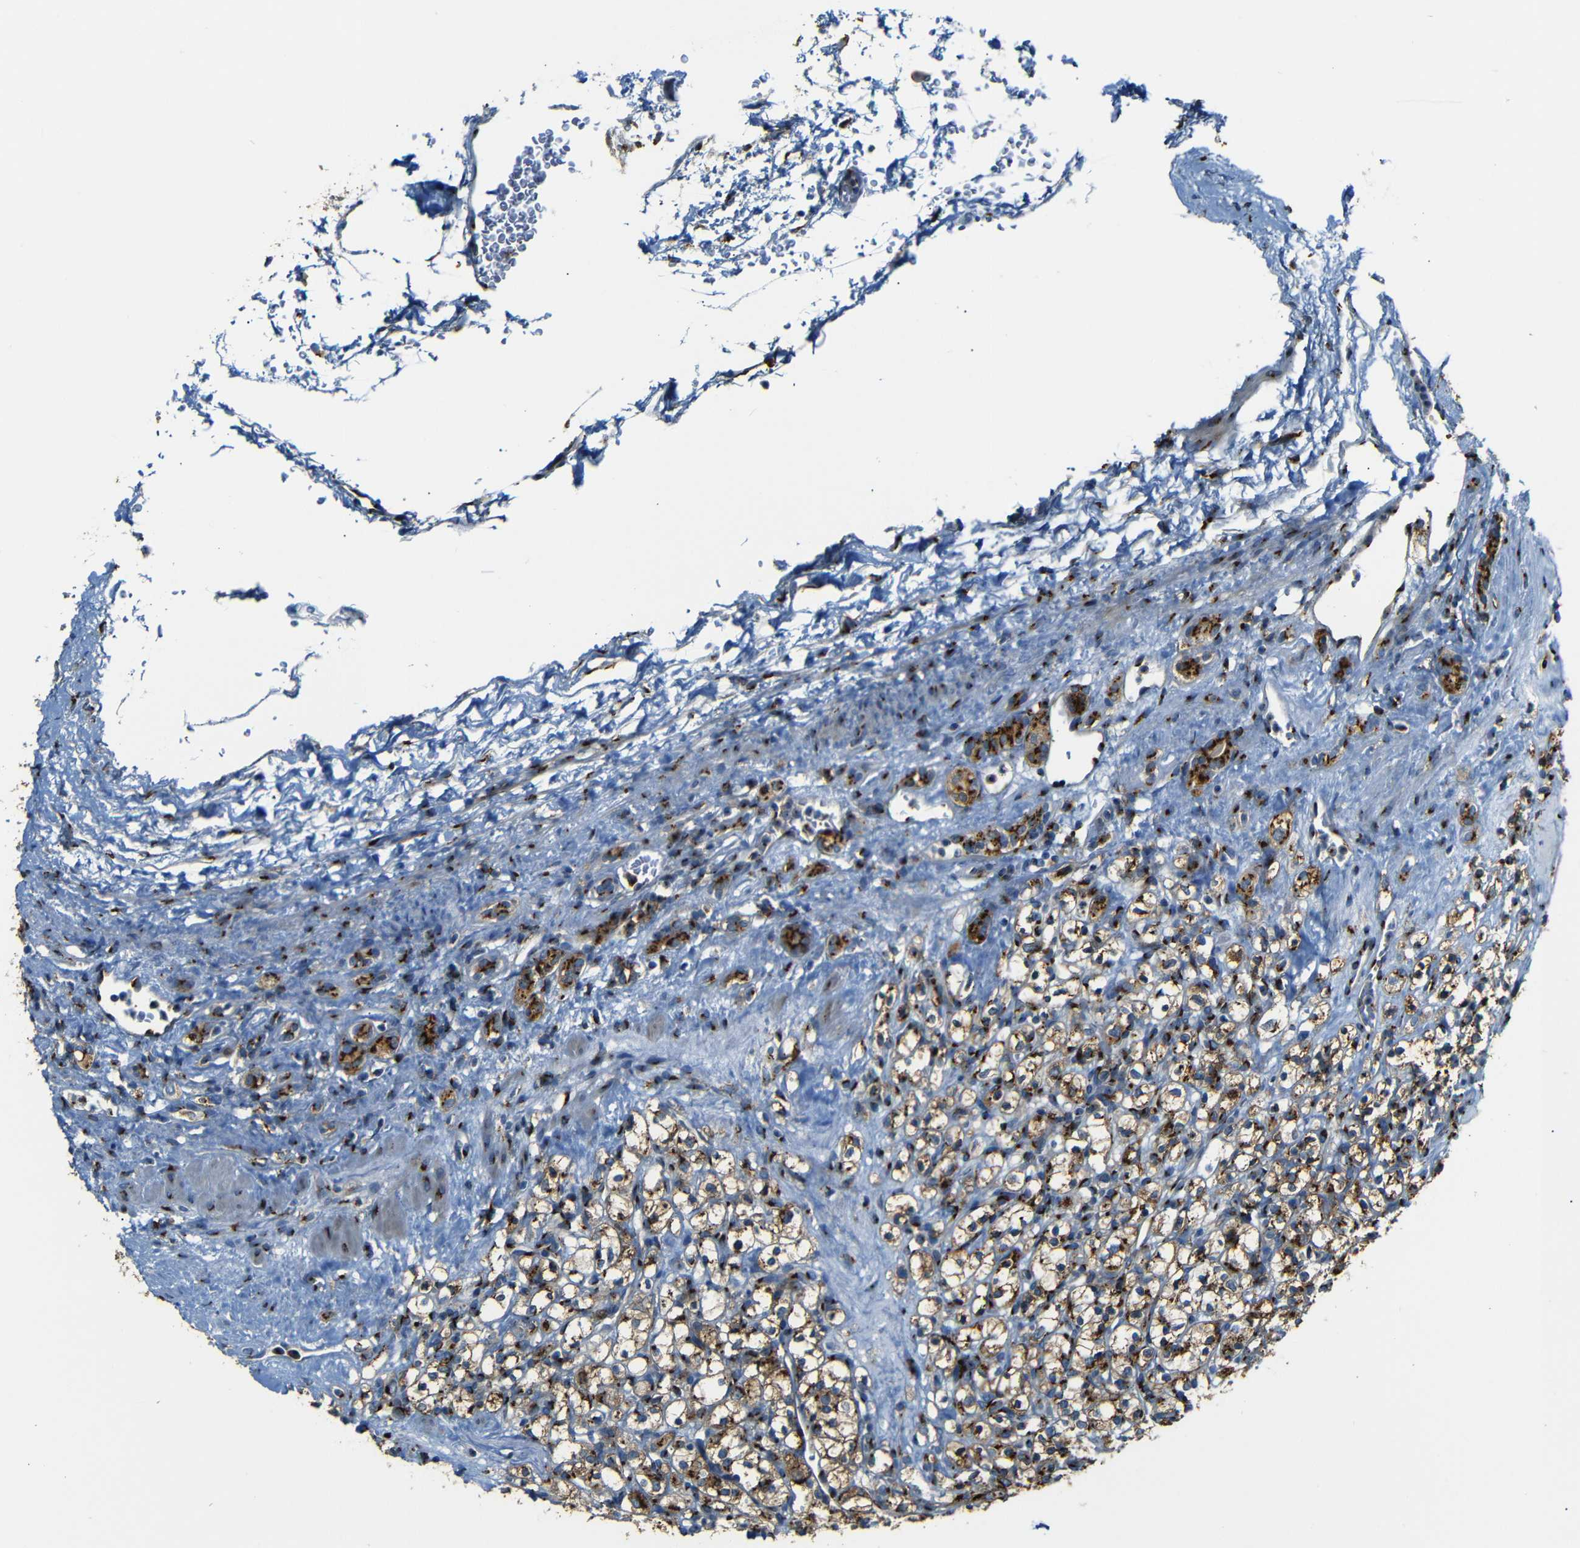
{"staining": {"intensity": "strong", "quantity": ">75%", "location": "cytoplasmic/membranous"}, "tissue": "renal cancer", "cell_type": "Tumor cells", "image_type": "cancer", "snomed": [{"axis": "morphology", "description": "Normal tissue, NOS"}, {"axis": "morphology", "description": "Adenocarcinoma, NOS"}, {"axis": "topography", "description": "Kidney"}], "caption": "Immunohistochemistry (IHC) photomicrograph of renal cancer (adenocarcinoma) stained for a protein (brown), which demonstrates high levels of strong cytoplasmic/membranous positivity in approximately >75% of tumor cells.", "gene": "TGOLN2", "patient": {"sex": "female", "age": 72}}